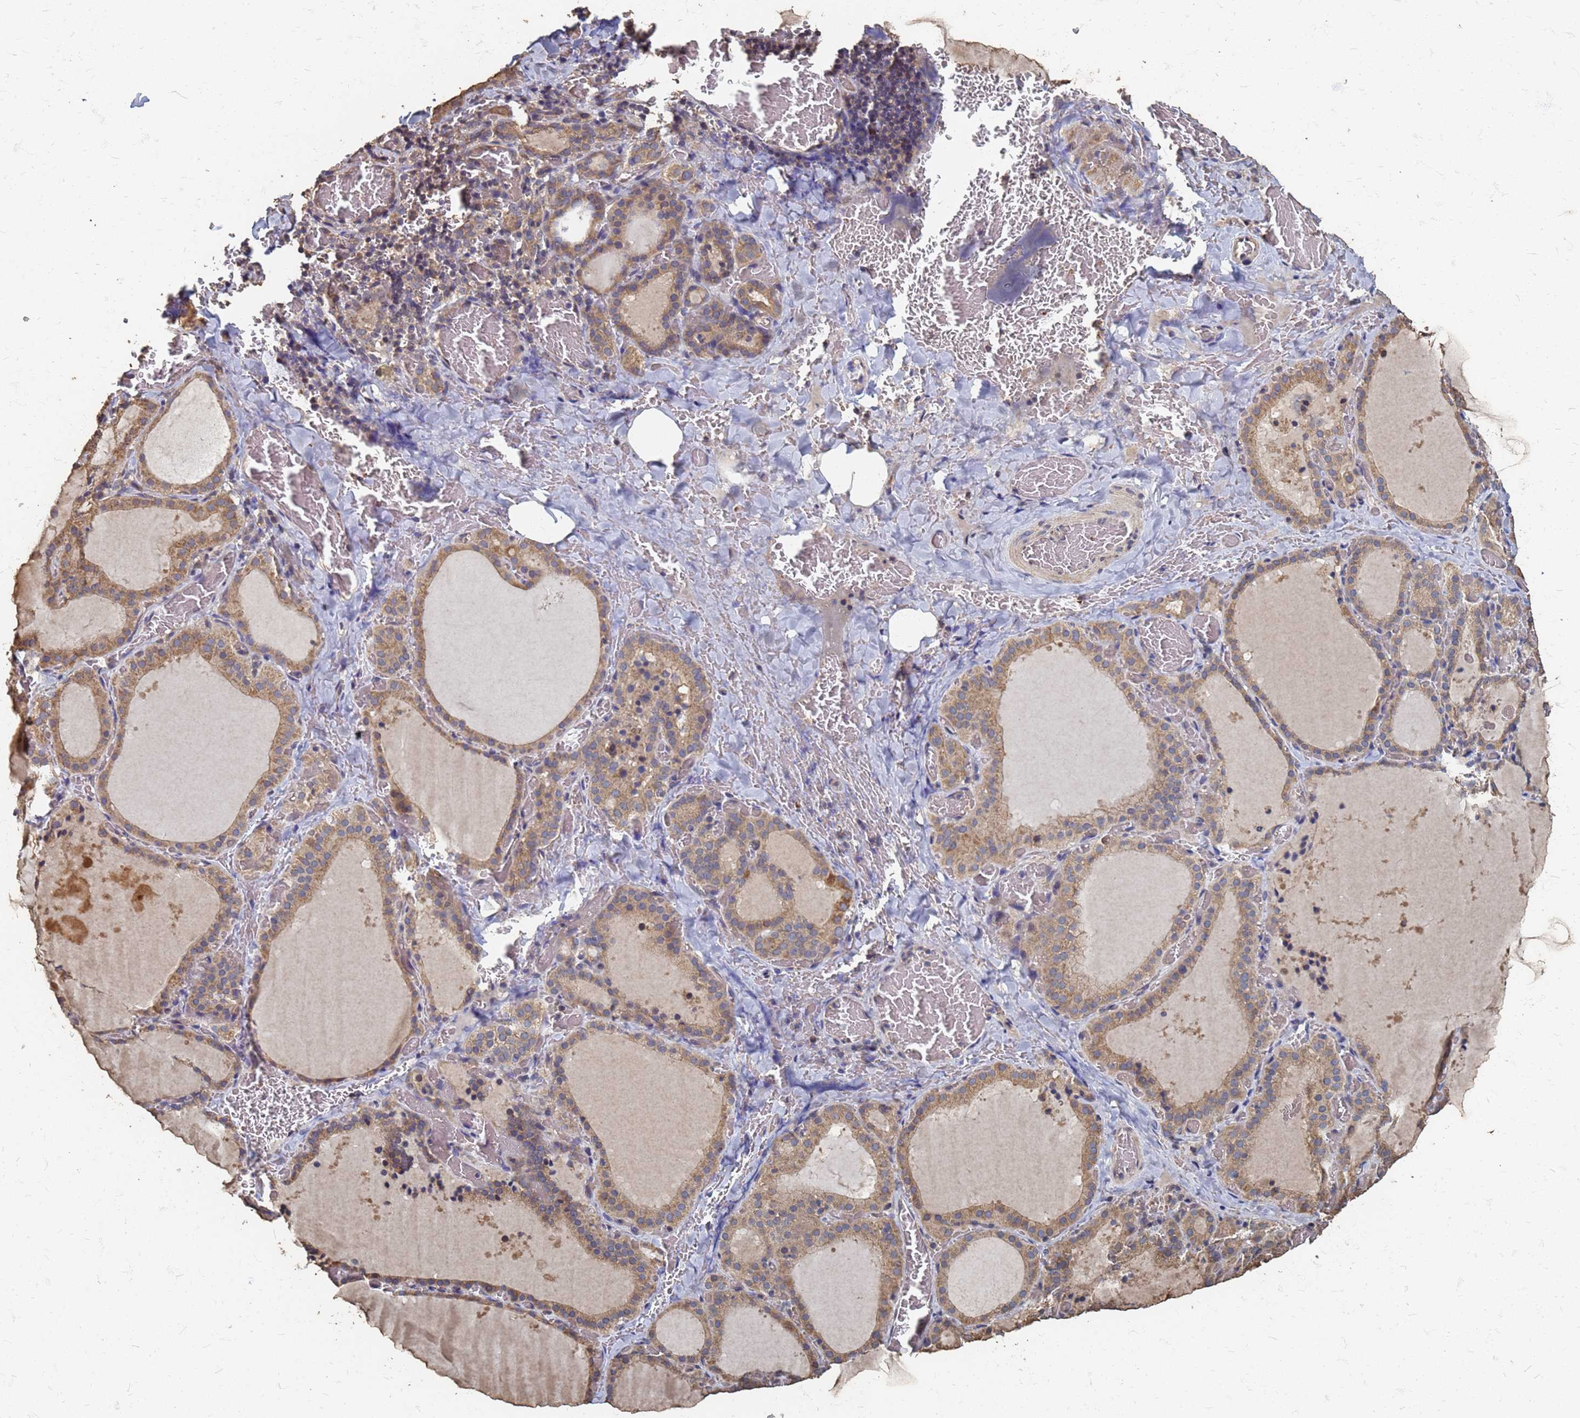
{"staining": {"intensity": "moderate", "quantity": ">75%", "location": "cytoplasmic/membranous"}, "tissue": "thyroid gland", "cell_type": "Glandular cells", "image_type": "normal", "snomed": [{"axis": "morphology", "description": "Normal tissue, NOS"}, {"axis": "topography", "description": "Thyroid gland"}], "caption": "Protein analysis of benign thyroid gland exhibits moderate cytoplasmic/membranous positivity in about >75% of glandular cells.", "gene": "DPH5", "patient": {"sex": "female", "age": 39}}